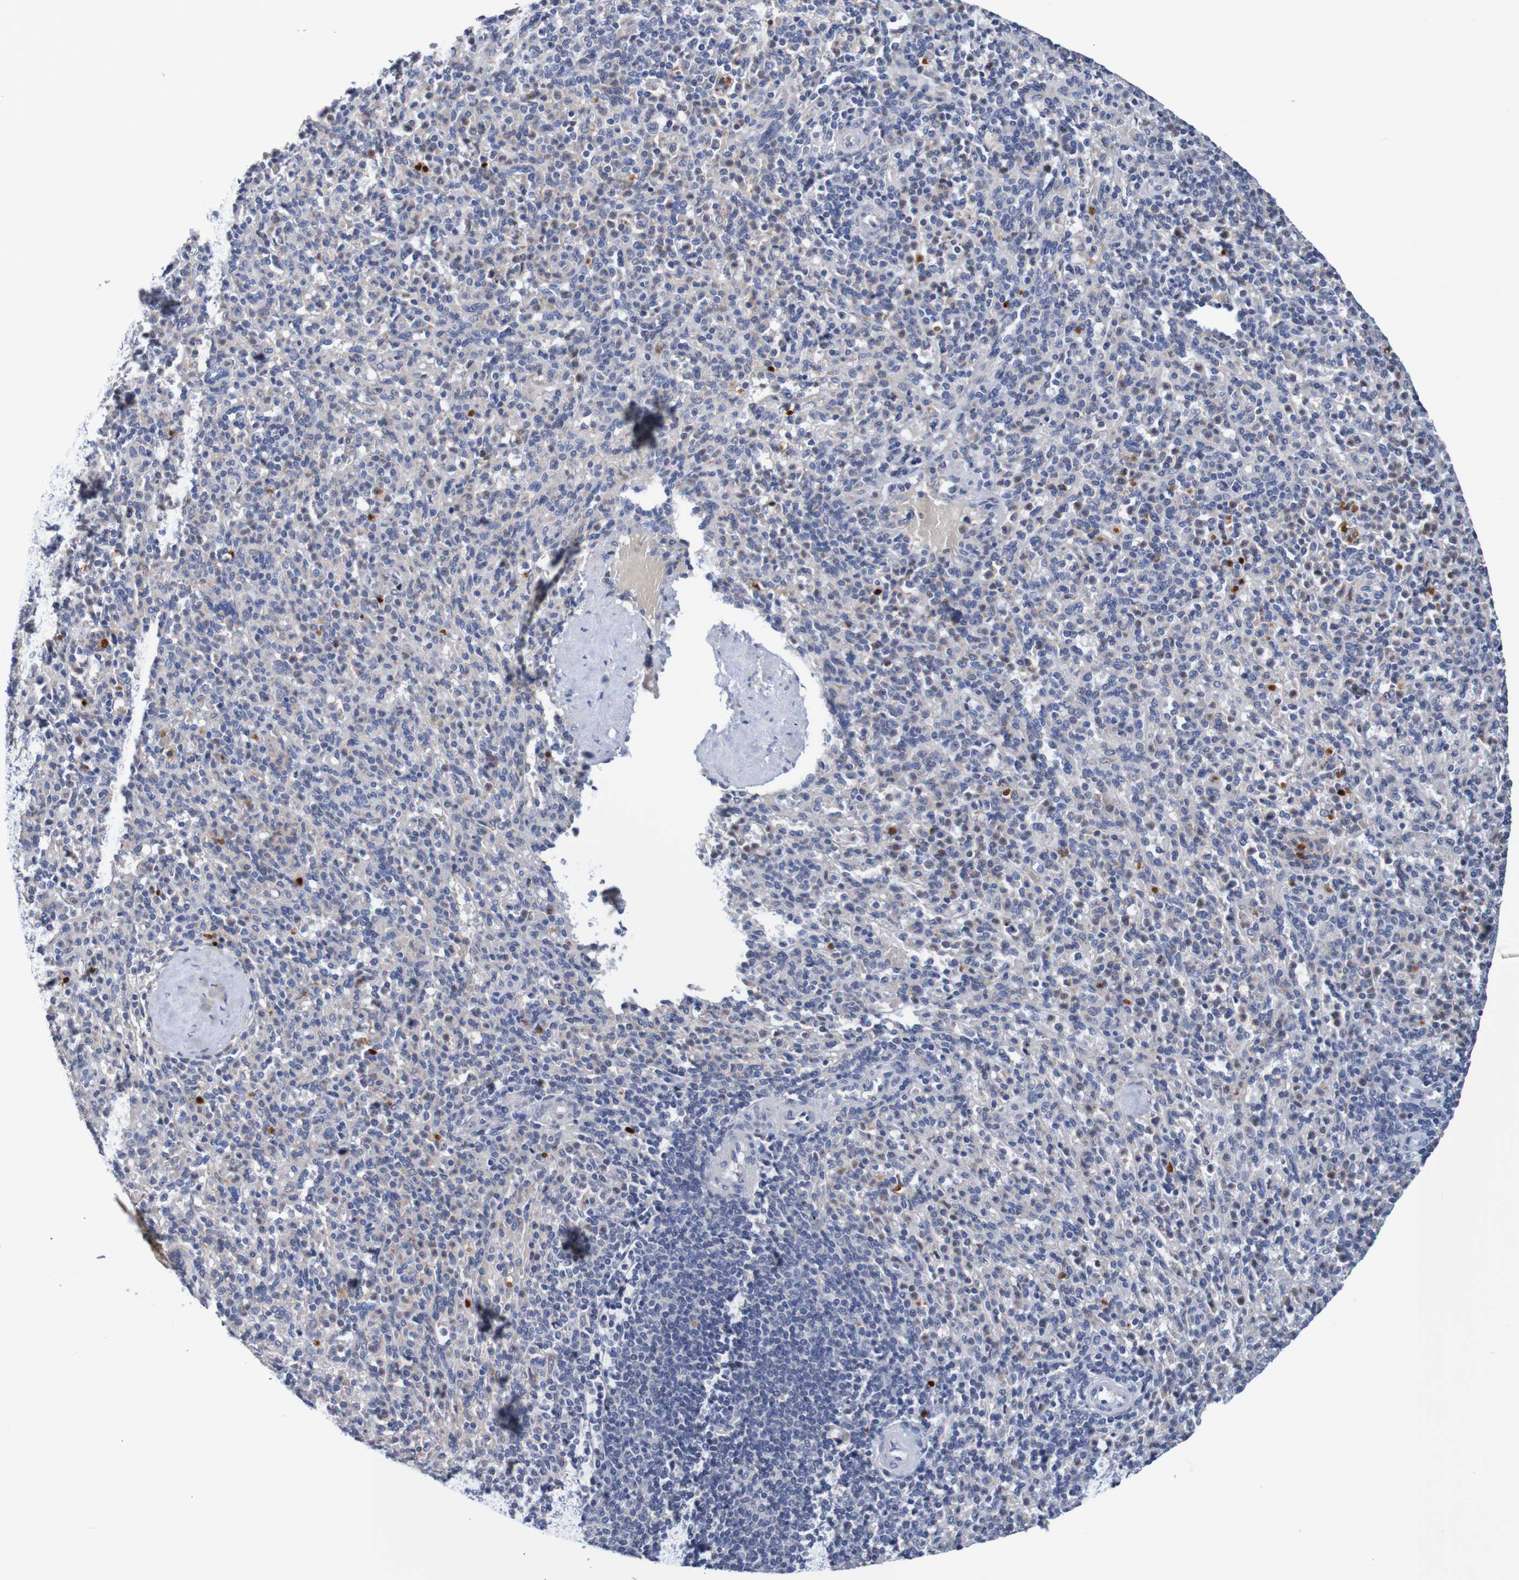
{"staining": {"intensity": "negative", "quantity": "none", "location": "none"}, "tissue": "spleen", "cell_type": "Cells in red pulp", "image_type": "normal", "snomed": [{"axis": "morphology", "description": "Normal tissue, NOS"}, {"axis": "topography", "description": "Spleen"}], "caption": "This is an immunohistochemistry histopathology image of unremarkable human spleen. There is no positivity in cells in red pulp.", "gene": "FIBP", "patient": {"sex": "male", "age": 36}}